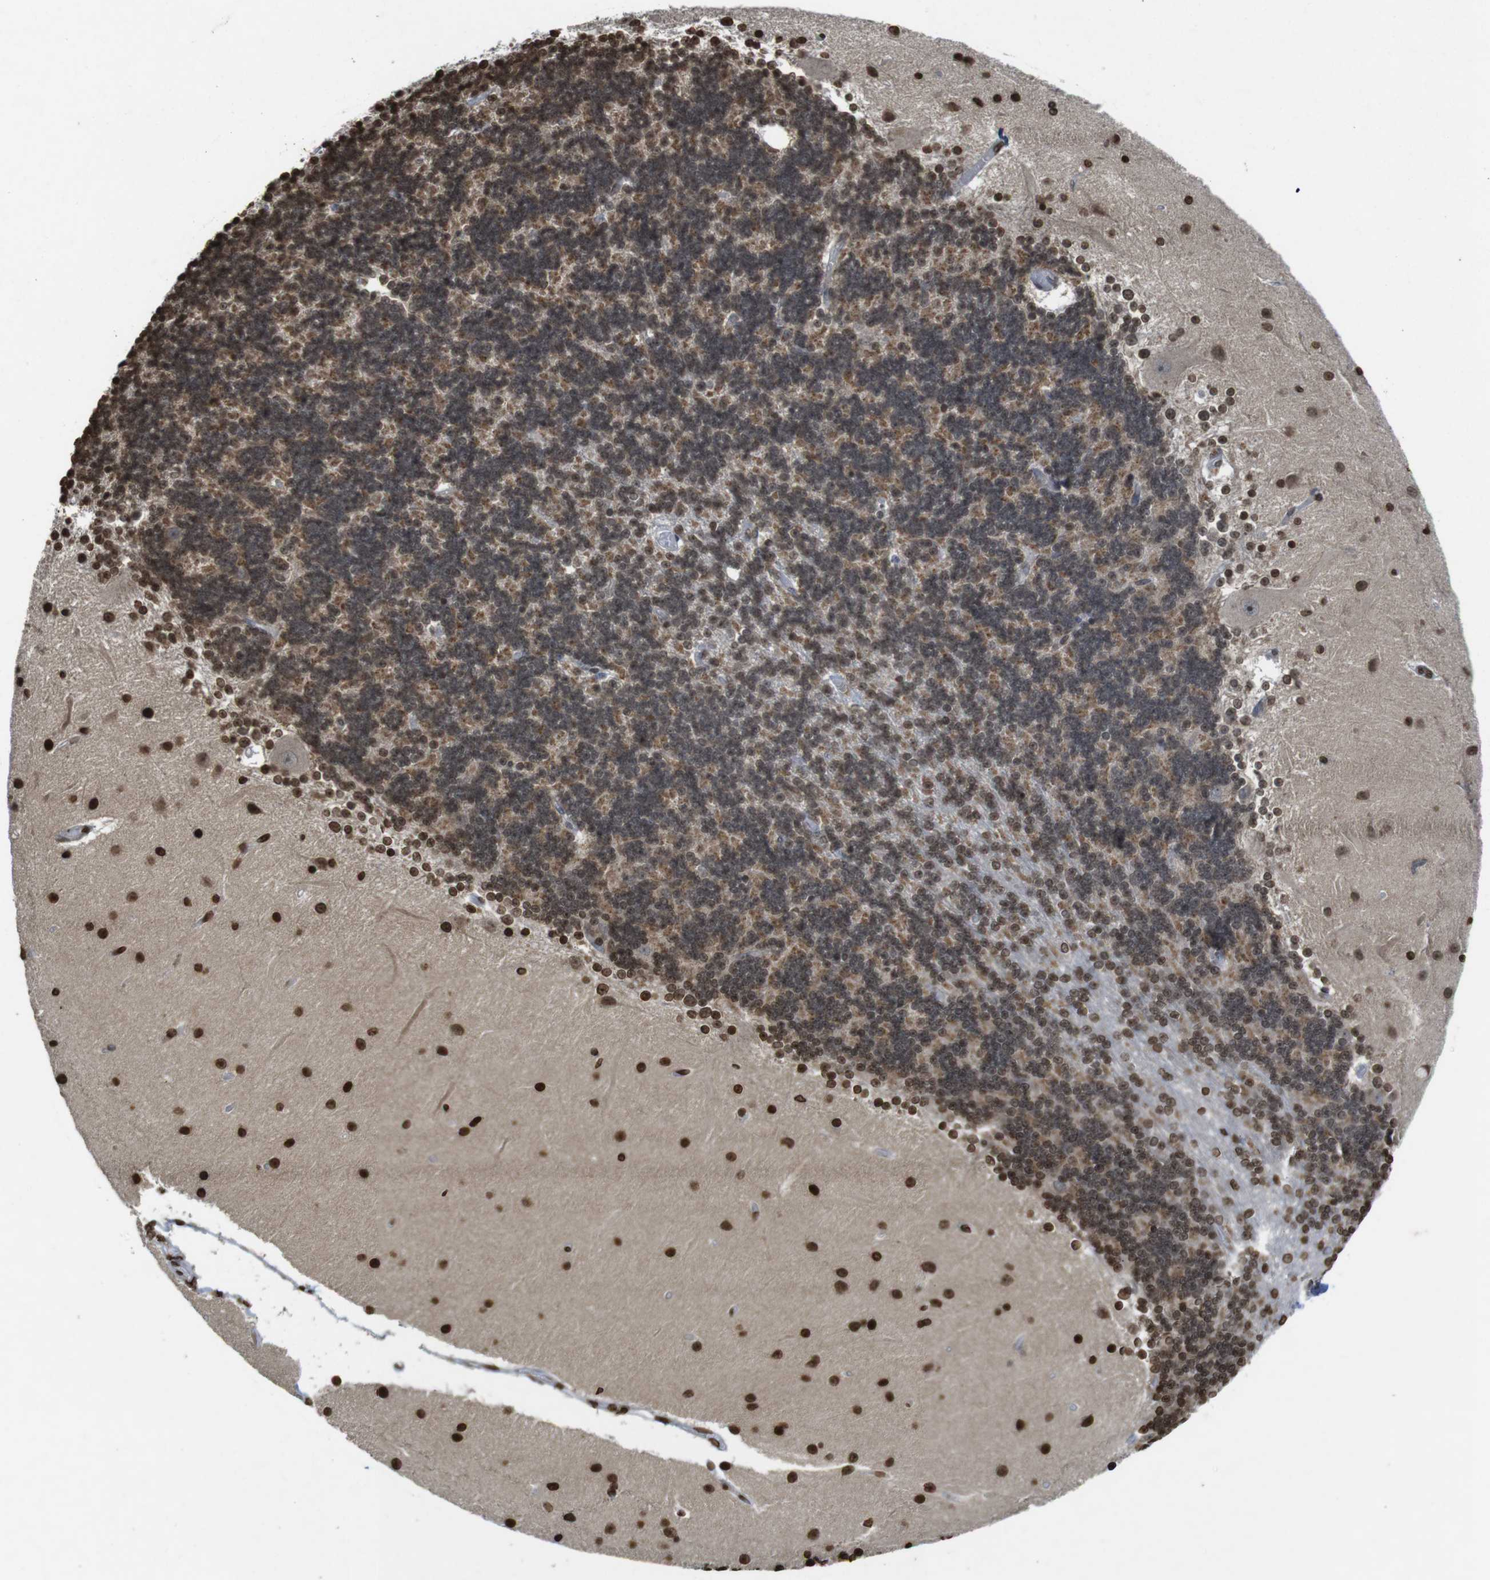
{"staining": {"intensity": "moderate", "quantity": "25%-75%", "location": "nuclear"}, "tissue": "cerebellum", "cell_type": "Cells in granular layer", "image_type": "normal", "snomed": [{"axis": "morphology", "description": "Normal tissue, NOS"}, {"axis": "topography", "description": "Cerebellum"}], "caption": "Human cerebellum stained with a brown dye demonstrates moderate nuclear positive expression in approximately 25%-75% of cells in granular layer.", "gene": "FOXA3", "patient": {"sex": "female", "age": 54}}